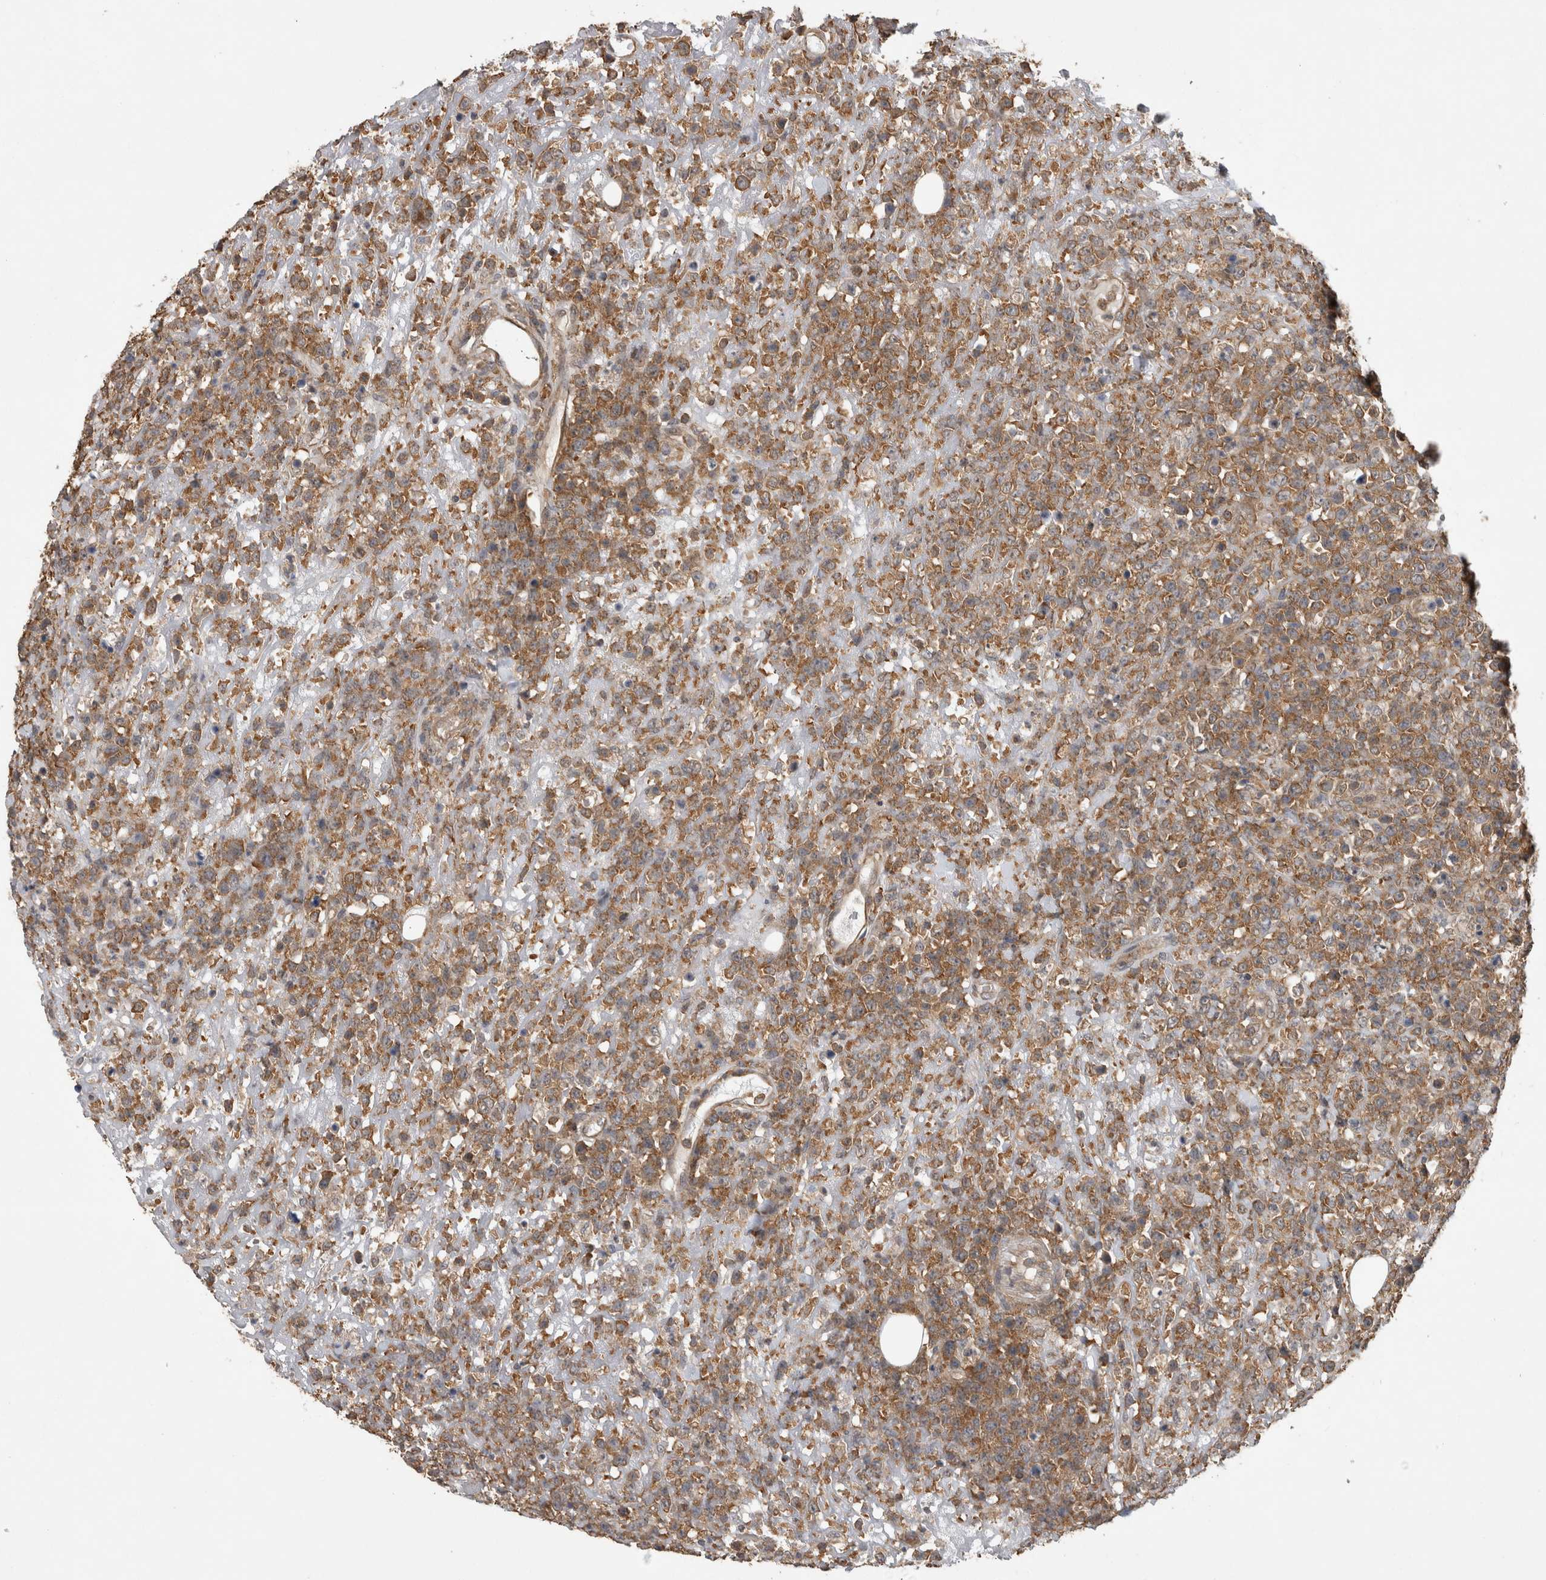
{"staining": {"intensity": "moderate", "quantity": ">75%", "location": "cytoplasmic/membranous"}, "tissue": "lymphoma", "cell_type": "Tumor cells", "image_type": "cancer", "snomed": [{"axis": "morphology", "description": "Malignant lymphoma, non-Hodgkin's type, High grade"}, {"axis": "topography", "description": "Colon"}], "caption": "Immunohistochemical staining of lymphoma shows moderate cytoplasmic/membranous protein staining in approximately >75% of tumor cells. Immunohistochemistry stains the protein in brown and the nuclei are stained blue.", "gene": "ATXN2", "patient": {"sex": "female", "age": 53}}